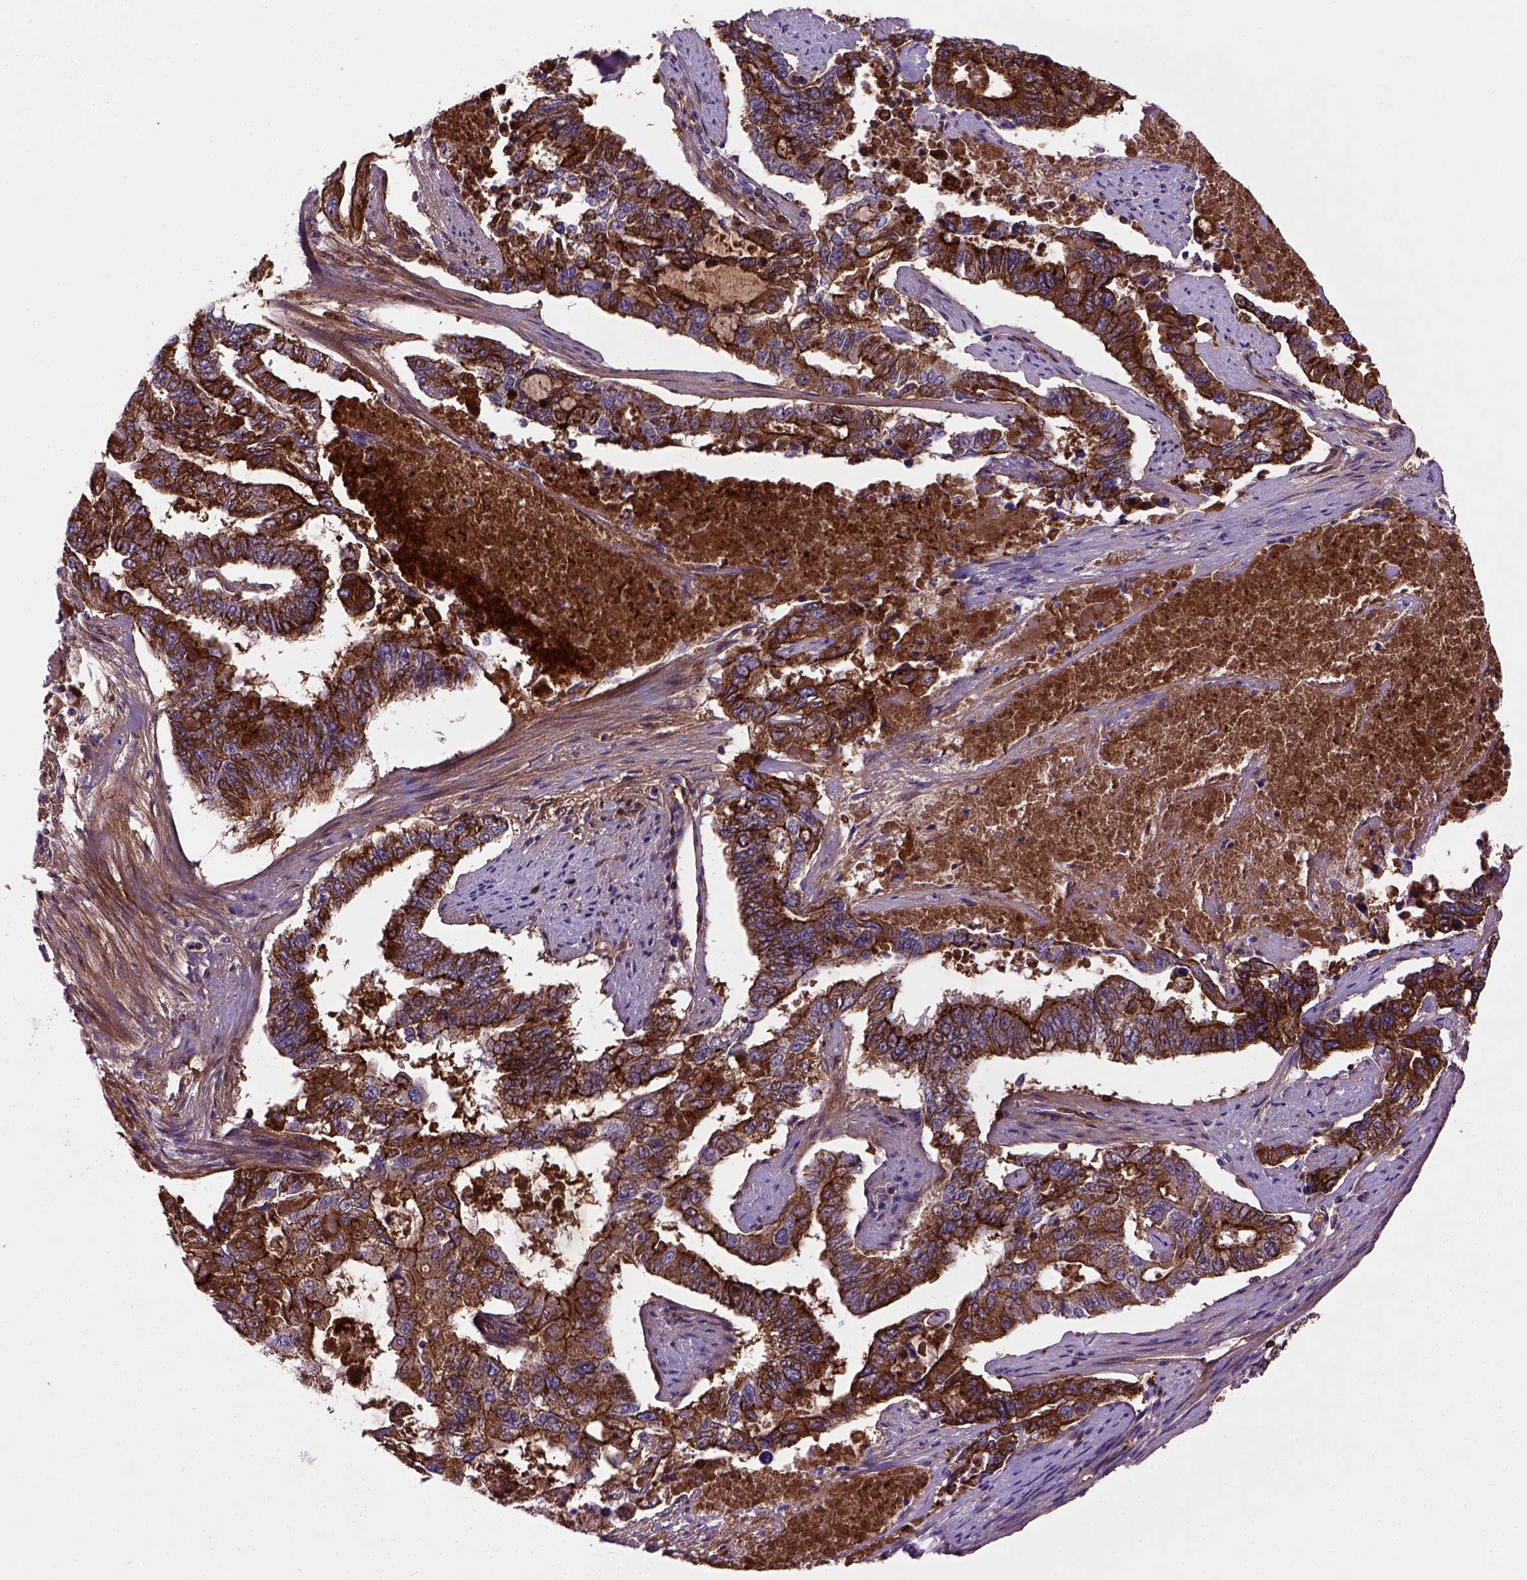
{"staining": {"intensity": "strong", "quantity": ">75%", "location": "cytoplasmic/membranous"}, "tissue": "endometrial cancer", "cell_type": "Tumor cells", "image_type": "cancer", "snomed": [{"axis": "morphology", "description": "Adenocarcinoma, NOS"}, {"axis": "topography", "description": "Uterus"}], "caption": "High-magnification brightfield microscopy of endometrial cancer stained with DAB (brown) and counterstained with hematoxylin (blue). tumor cells exhibit strong cytoplasmic/membranous expression is appreciated in about>75% of cells.", "gene": "CDH1", "patient": {"sex": "female", "age": 59}}